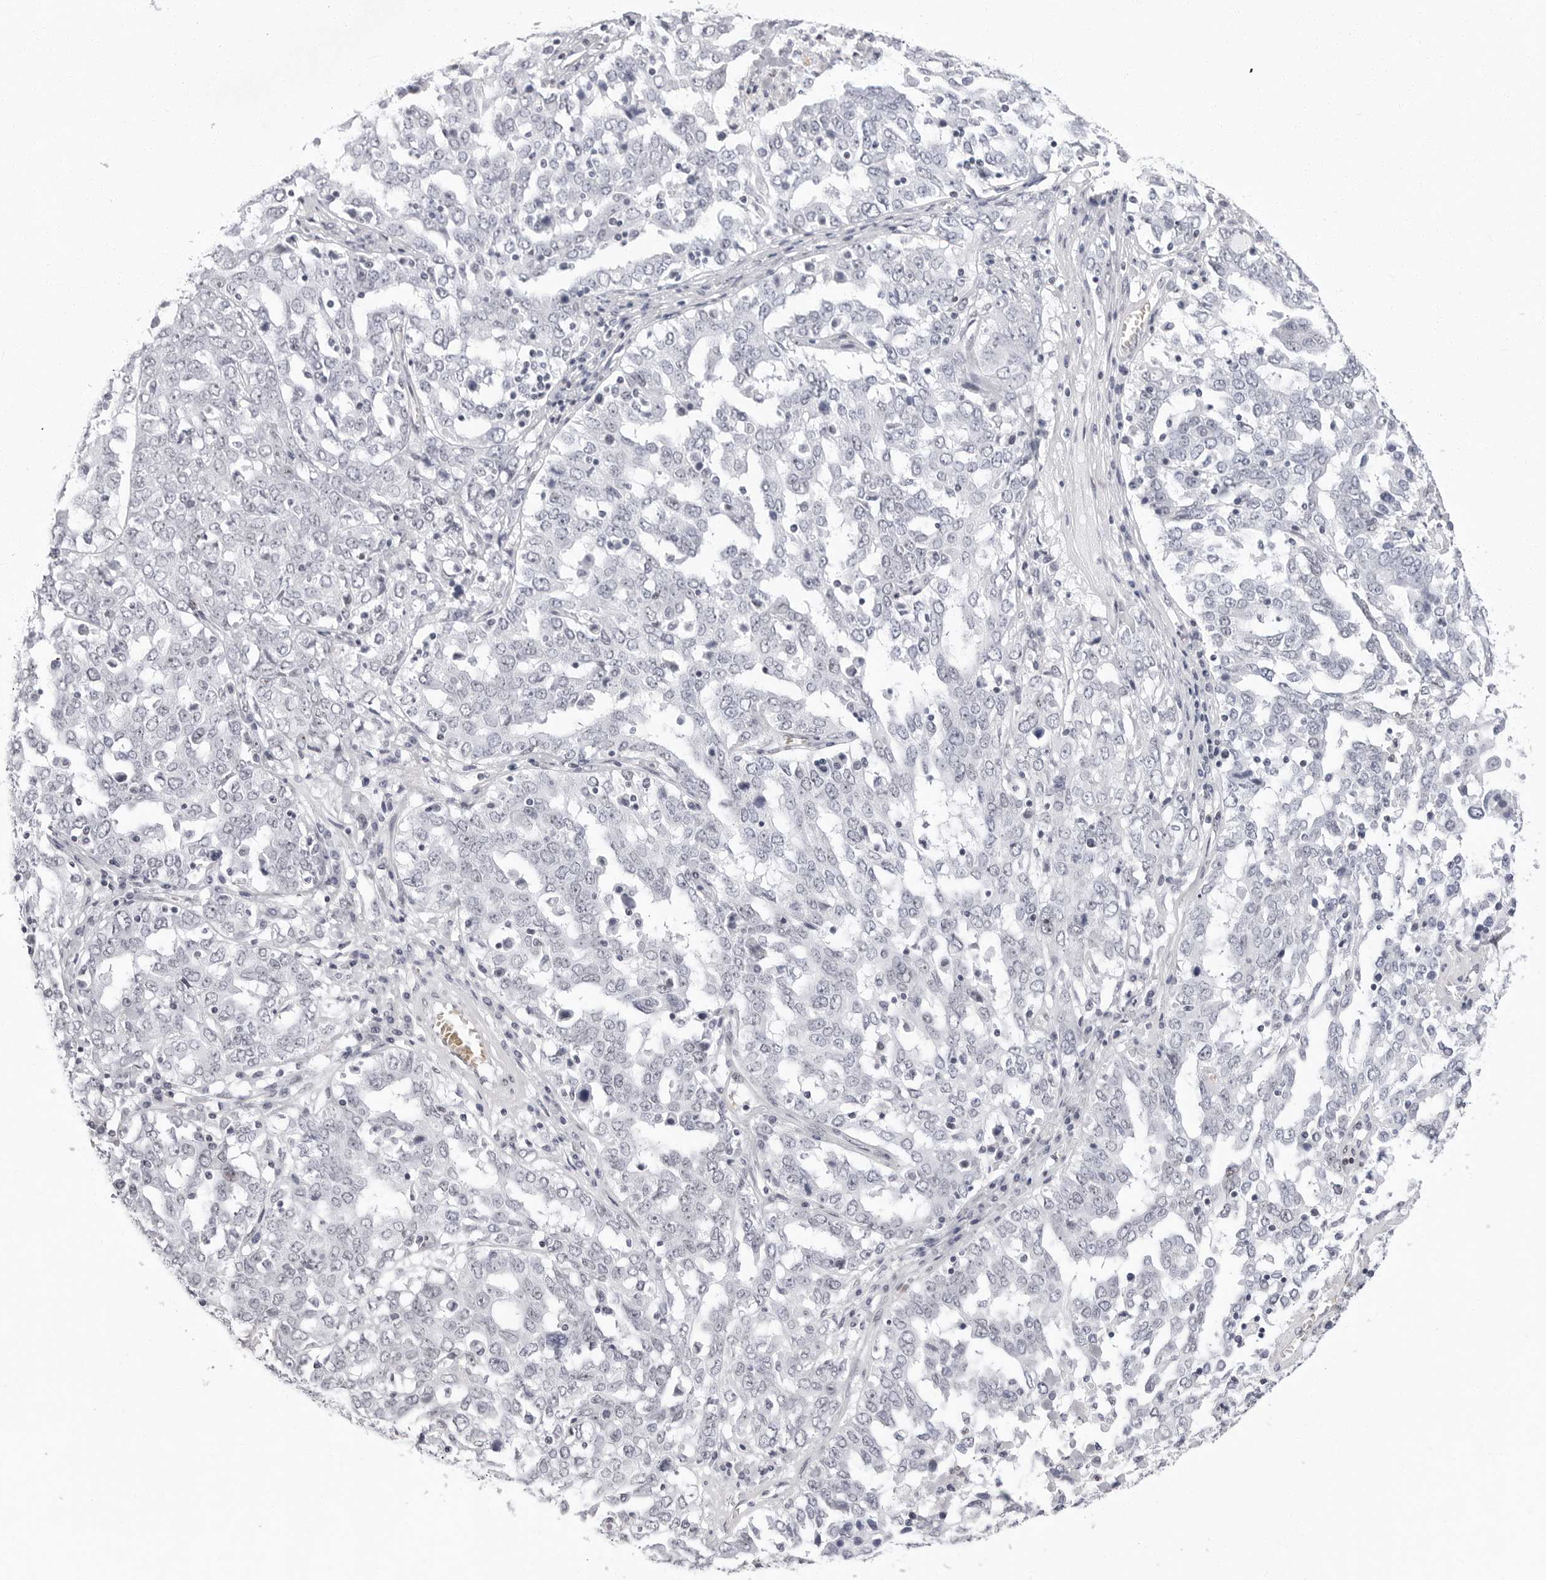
{"staining": {"intensity": "negative", "quantity": "none", "location": "none"}, "tissue": "ovarian cancer", "cell_type": "Tumor cells", "image_type": "cancer", "snomed": [{"axis": "morphology", "description": "Carcinoma, endometroid"}, {"axis": "topography", "description": "Ovary"}], "caption": "This is an IHC photomicrograph of ovarian cancer (endometroid carcinoma). There is no positivity in tumor cells.", "gene": "VEZF1", "patient": {"sex": "female", "age": 62}}